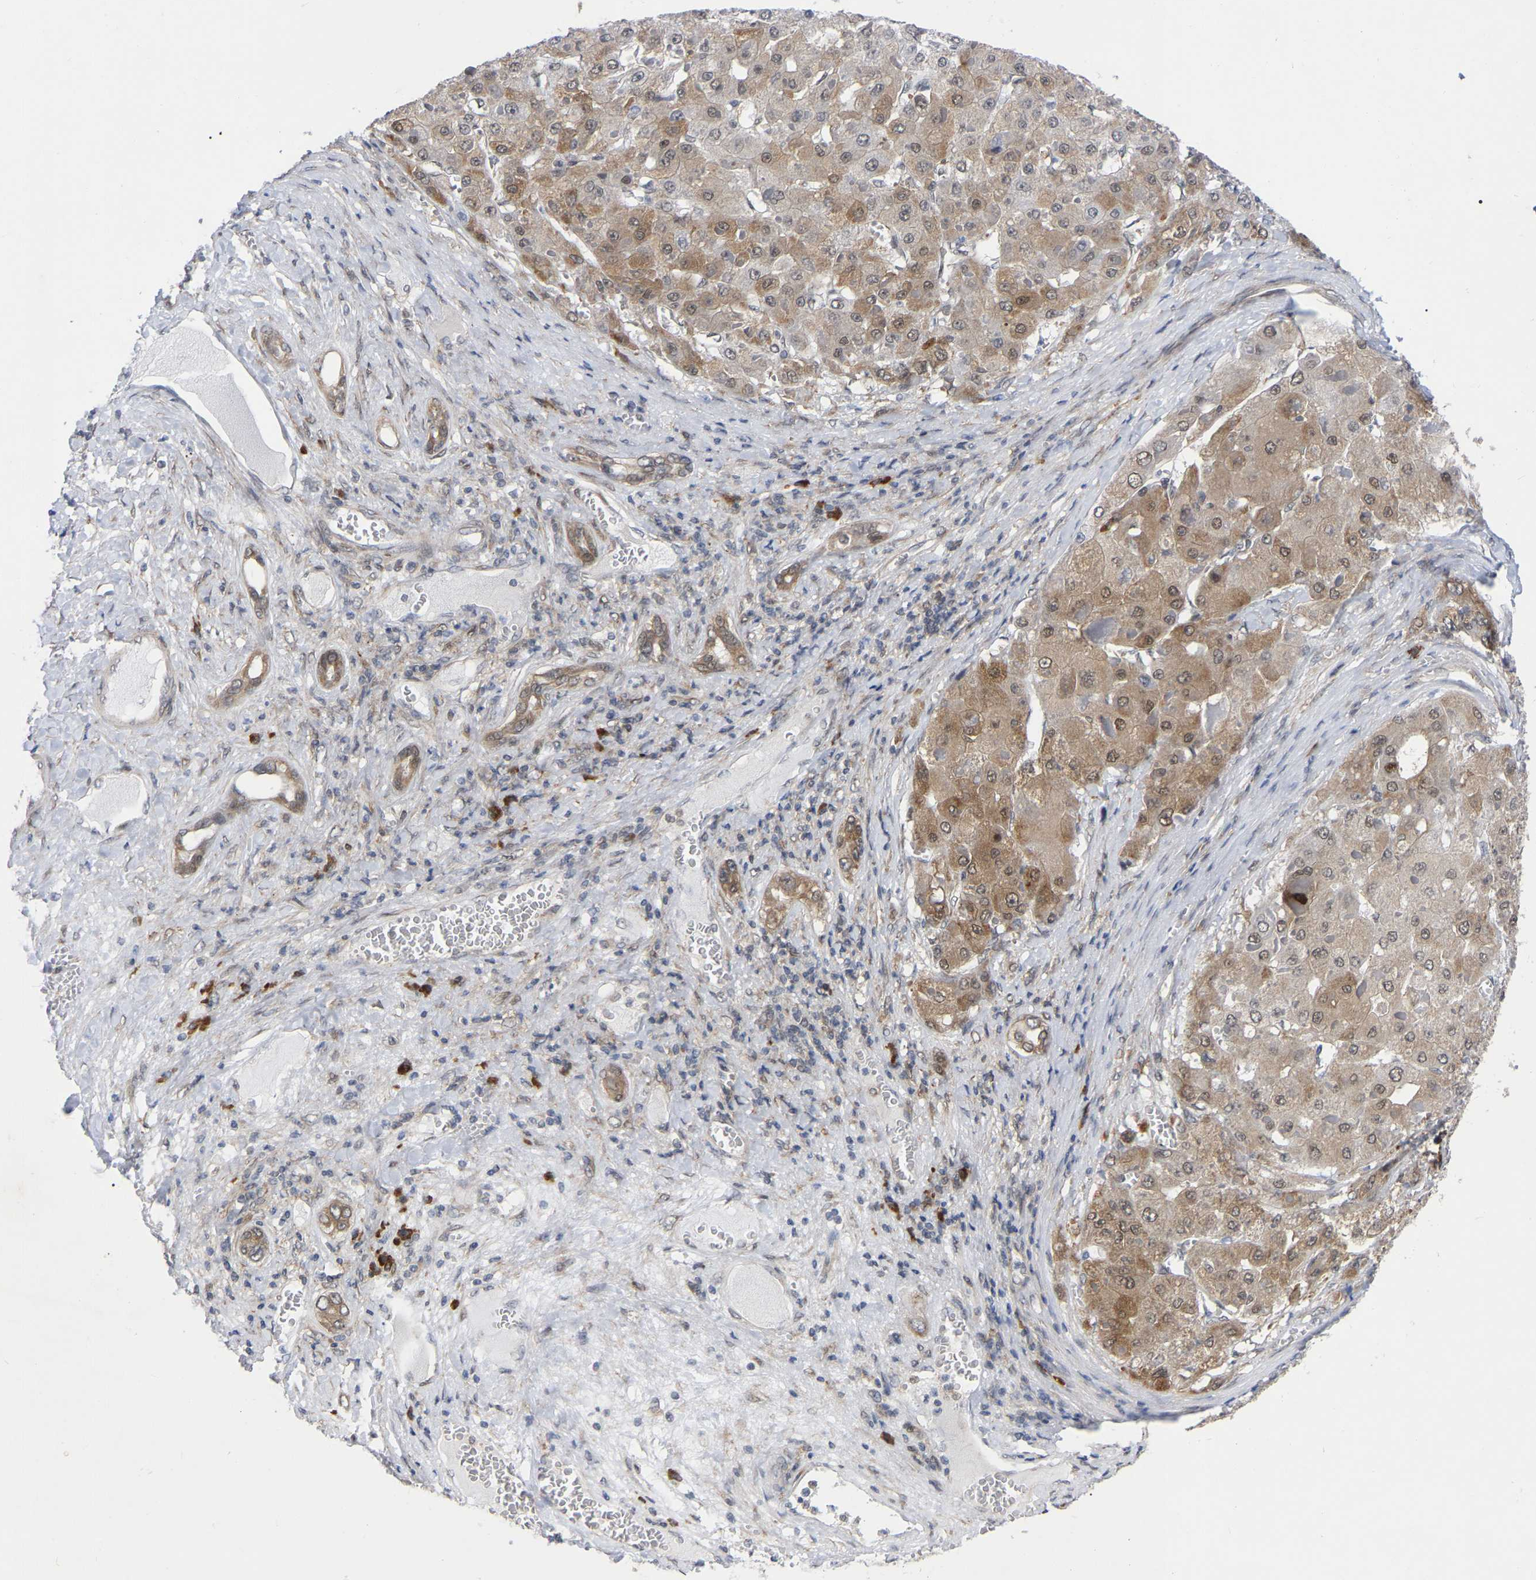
{"staining": {"intensity": "moderate", "quantity": ">75%", "location": "cytoplasmic/membranous,nuclear"}, "tissue": "liver cancer", "cell_type": "Tumor cells", "image_type": "cancer", "snomed": [{"axis": "morphology", "description": "Carcinoma, Hepatocellular, NOS"}, {"axis": "topography", "description": "Liver"}], "caption": "Immunohistochemical staining of human liver cancer (hepatocellular carcinoma) reveals moderate cytoplasmic/membranous and nuclear protein staining in about >75% of tumor cells.", "gene": "UBE4B", "patient": {"sex": "female", "age": 73}}